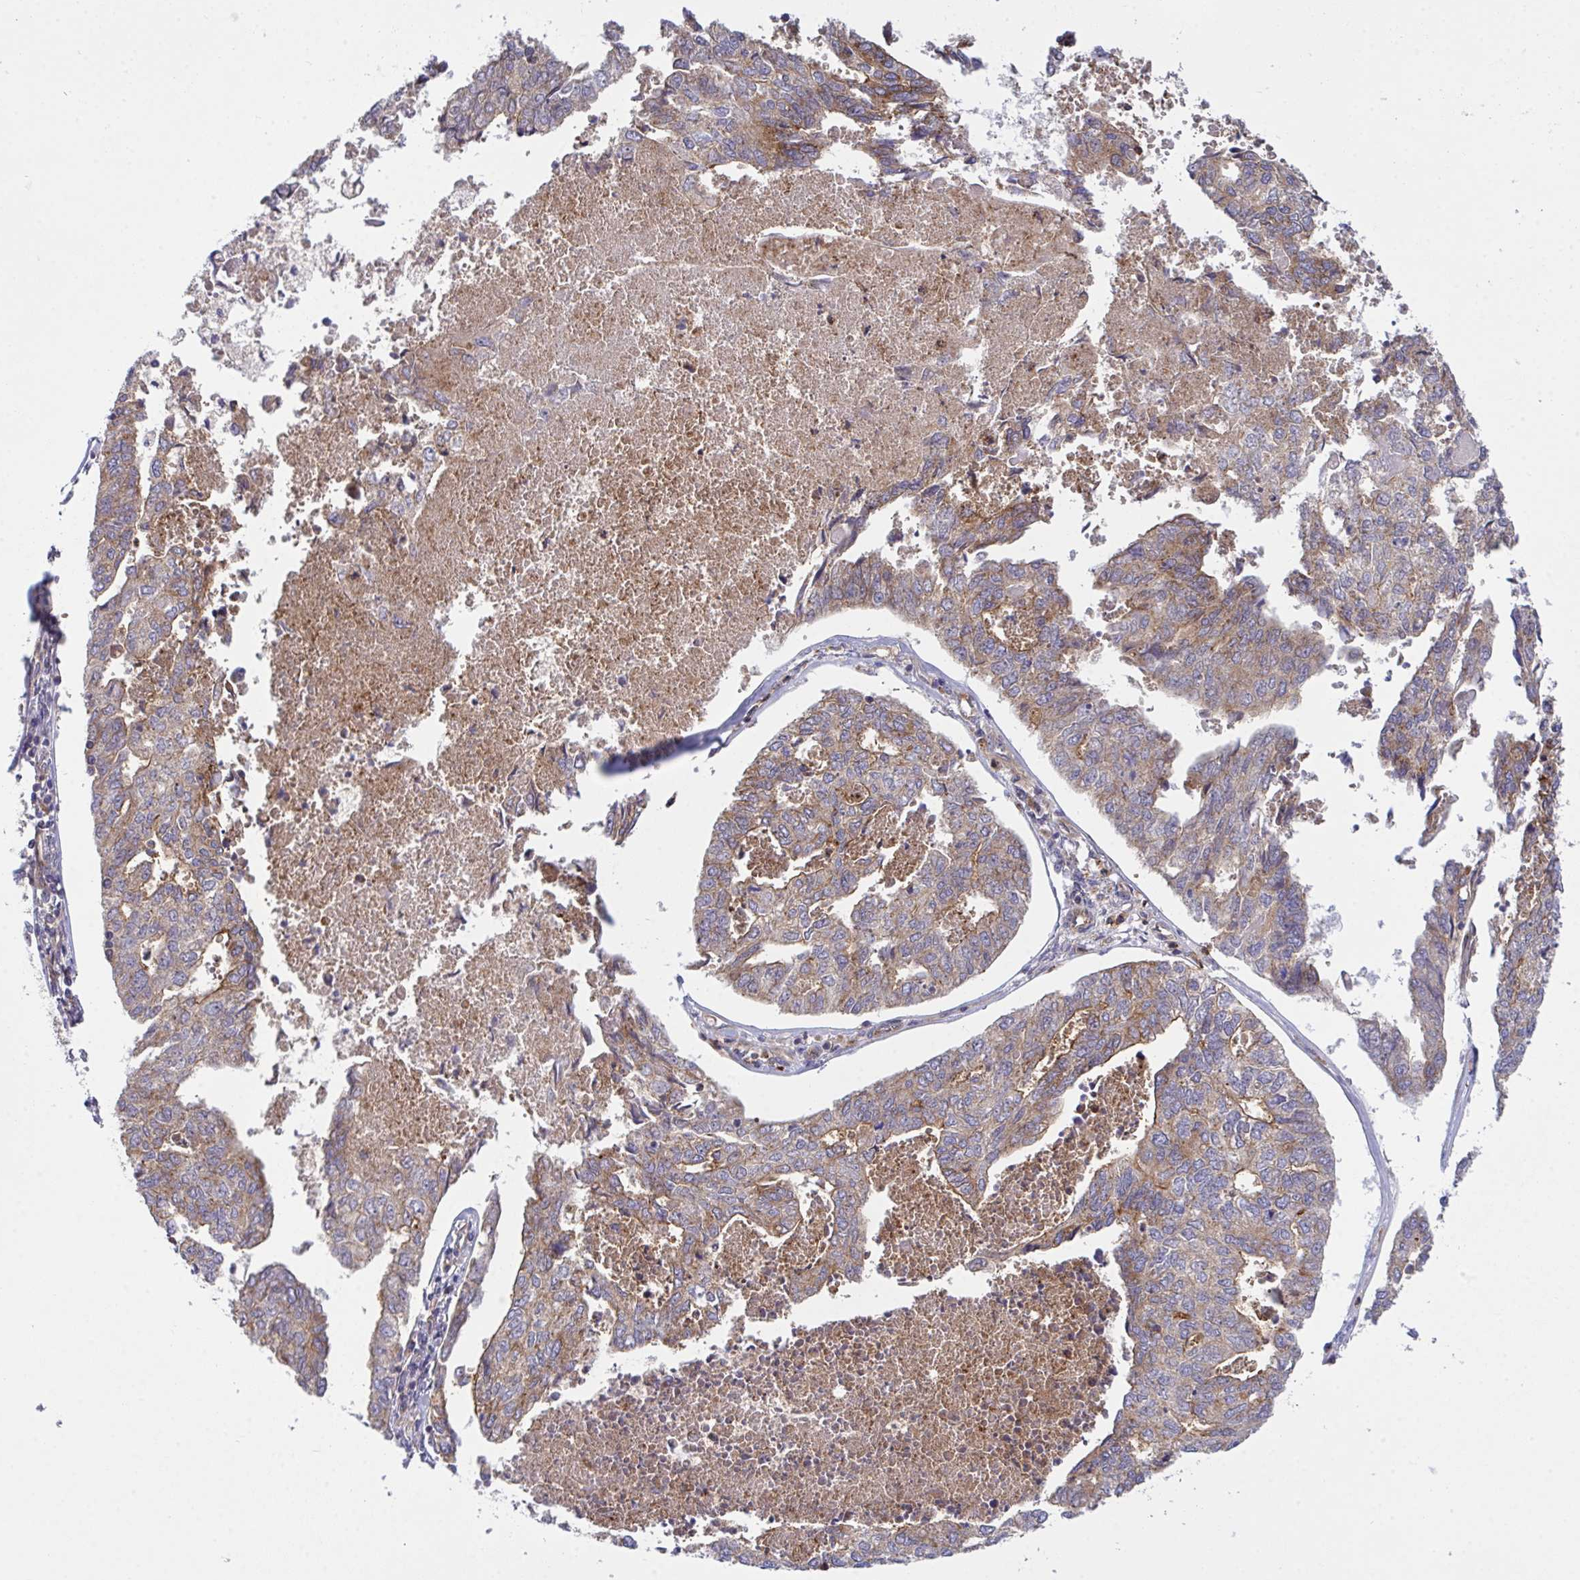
{"staining": {"intensity": "moderate", "quantity": "25%-75%", "location": "cytoplasmic/membranous"}, "tissue": "endometrial cancer", "cell_type": "Tumor cells", "image_type": "cancer", "snomed": [{"axis": "morphology", "description": "Adenocarcinoma, NOS"}, {"axis": "topography", "description": "Endometrium"}], "caption": "Adenocarcinoma (endometrial) stained with a protein marker displays moderate staining in tumor cells.", "gene": "C4orf36", "patient": {"sex": "female", "age": 73}}